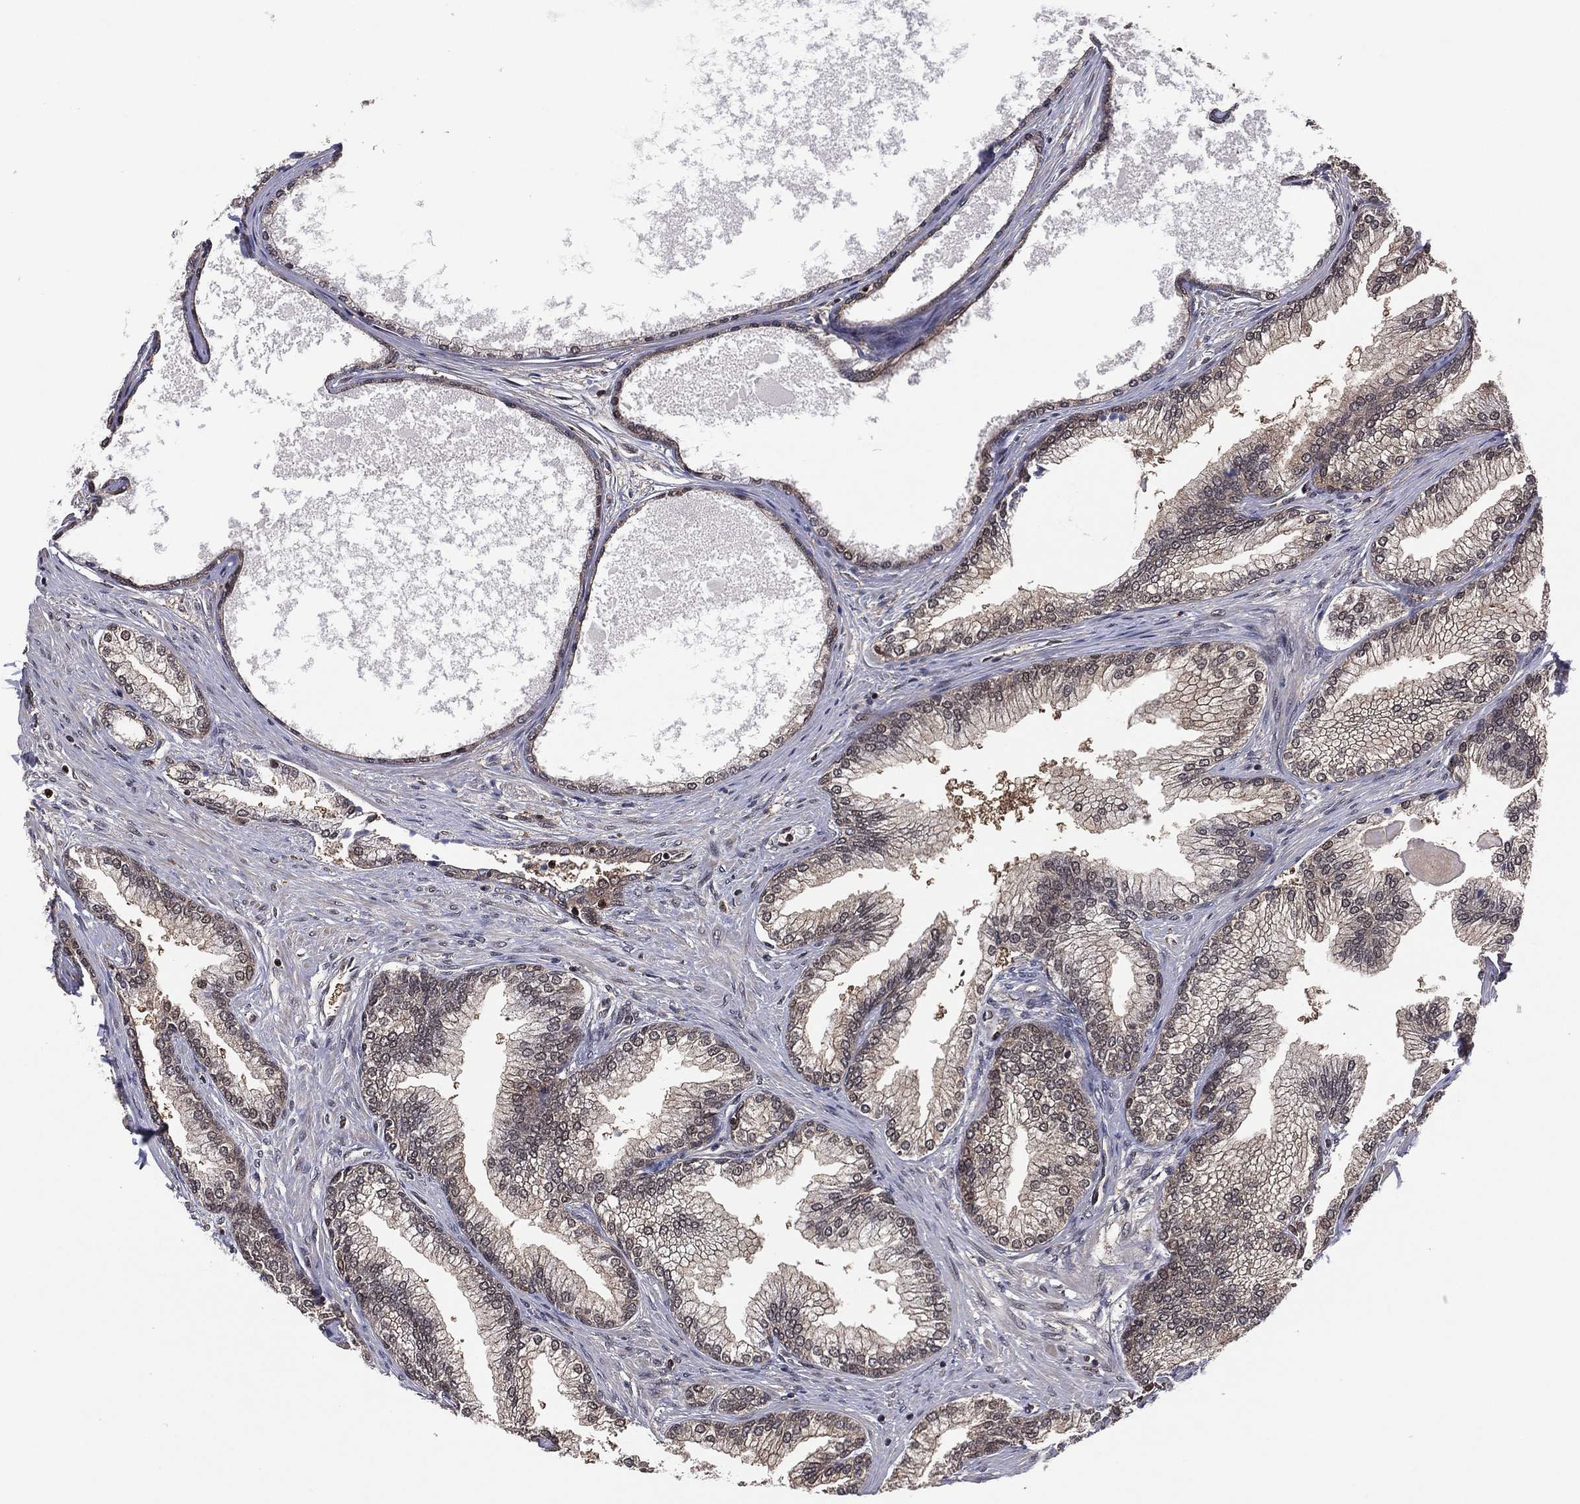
{"staining": {"intensity": "negative", "quantity": "none", "location": "none"}, "tissue": "prostate", "cell_type": "Glandular cells", "image_type": "normal", "snomed": [{"axis": "morphology", "description": "Normal tissue, NOS"}, {"axis": "topography", "description": "Prostate"}], "caption": "The photomicrograph reveals no staining of glandular cells in unremarkable prostate.", "gene": "ICOSLG", "patient": {"sex": "male", "age": 72}}